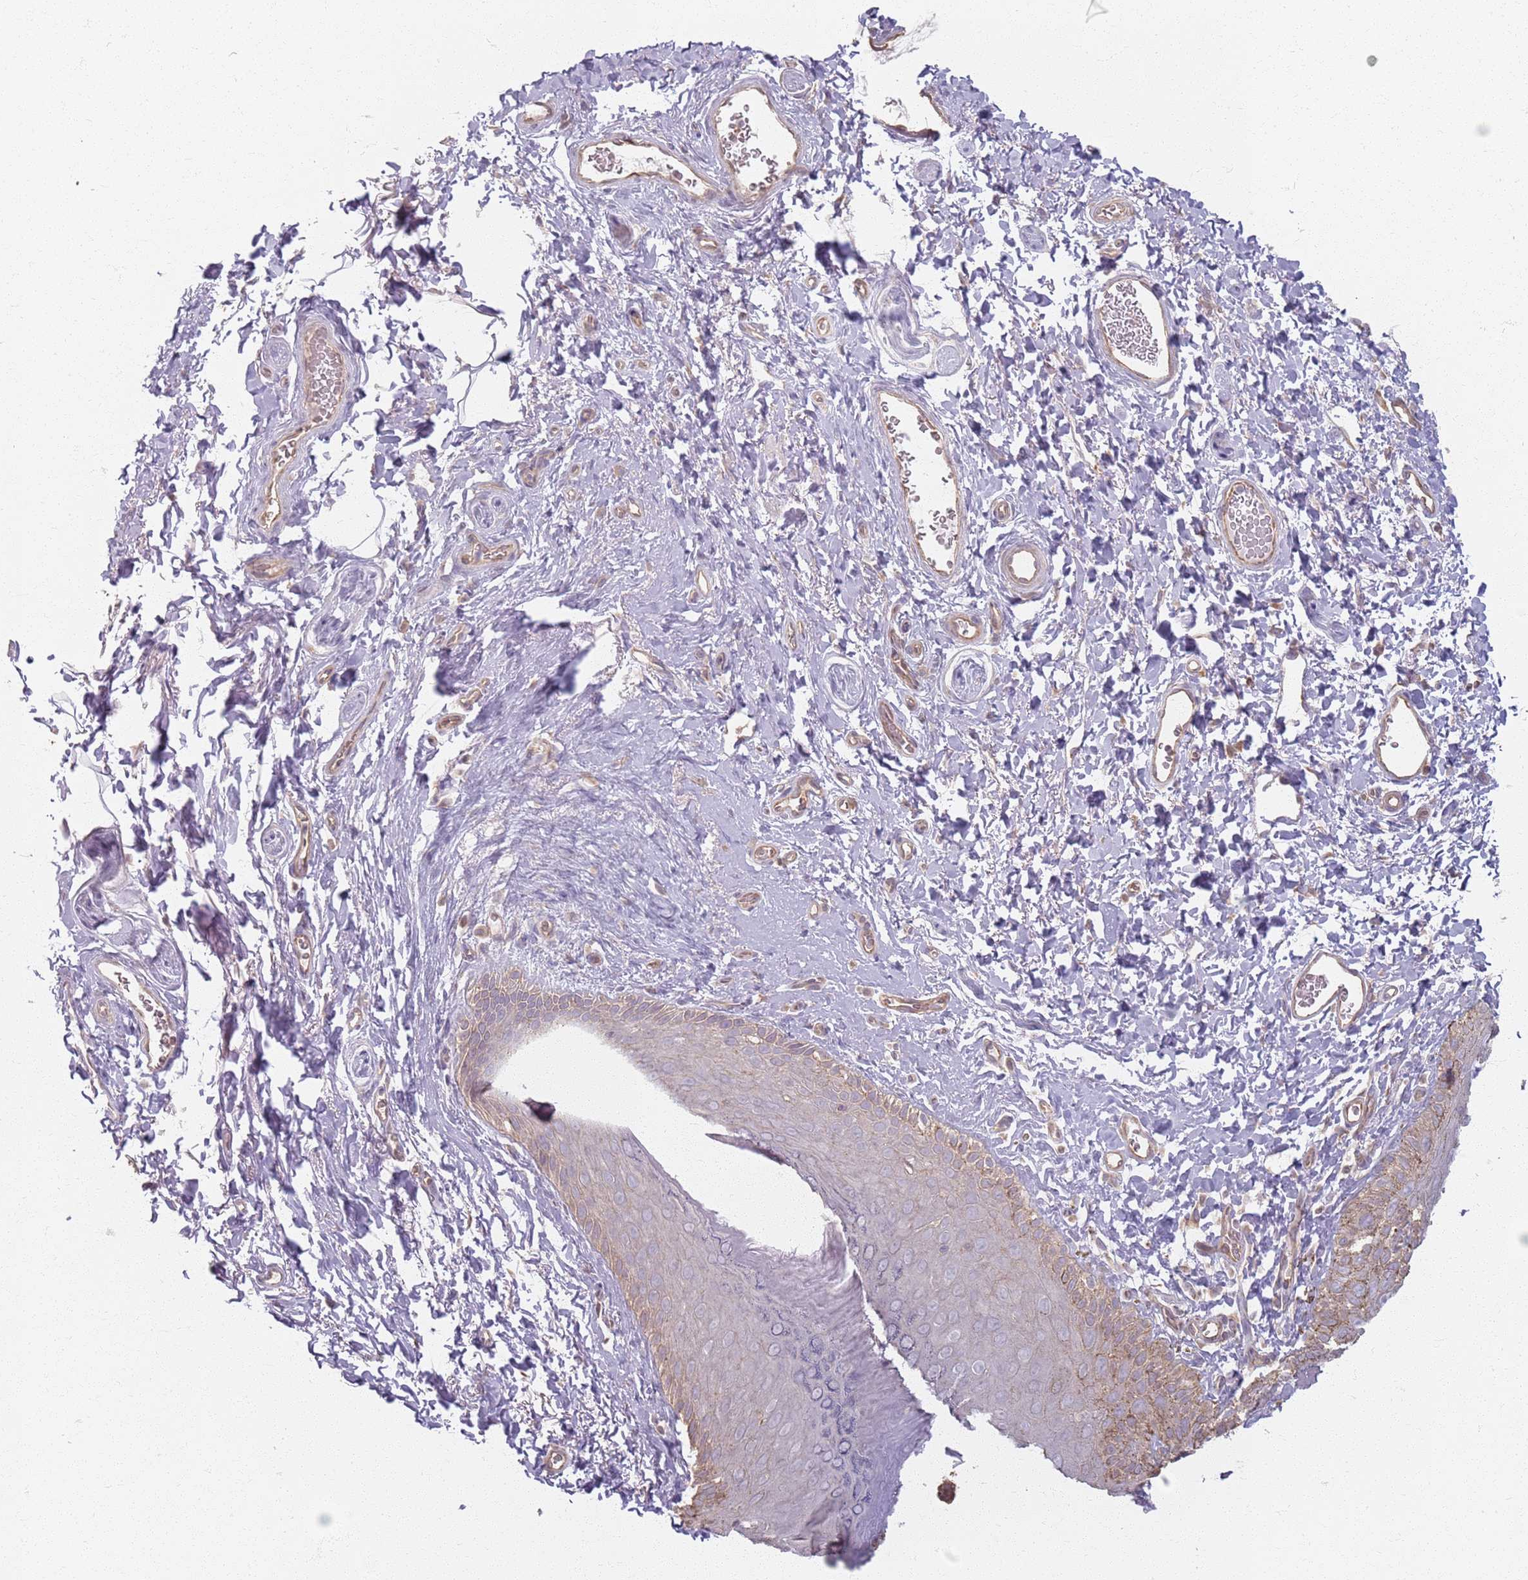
{"staining": {"intensity": "weak", "quantity": "25%-75%", "location": "cytoplasmic/membranous"}, "tissue": "skin", "cell_type": "Epidermal cells", "image_type": "normal", "snomed": [{"axis": "morphology", "description": "Normal tissue, NOS"}, {"axis": "topography", "description": "Anal"}], "caption": "DAB immunohistochemical staining of unremarkable human skin displays weak cytoplasmic/membranous protein expression in approximately 25%-75% of epidermal cells.", "gene": "KCNA5", "patient": {"sex": "male", "age": 44}}